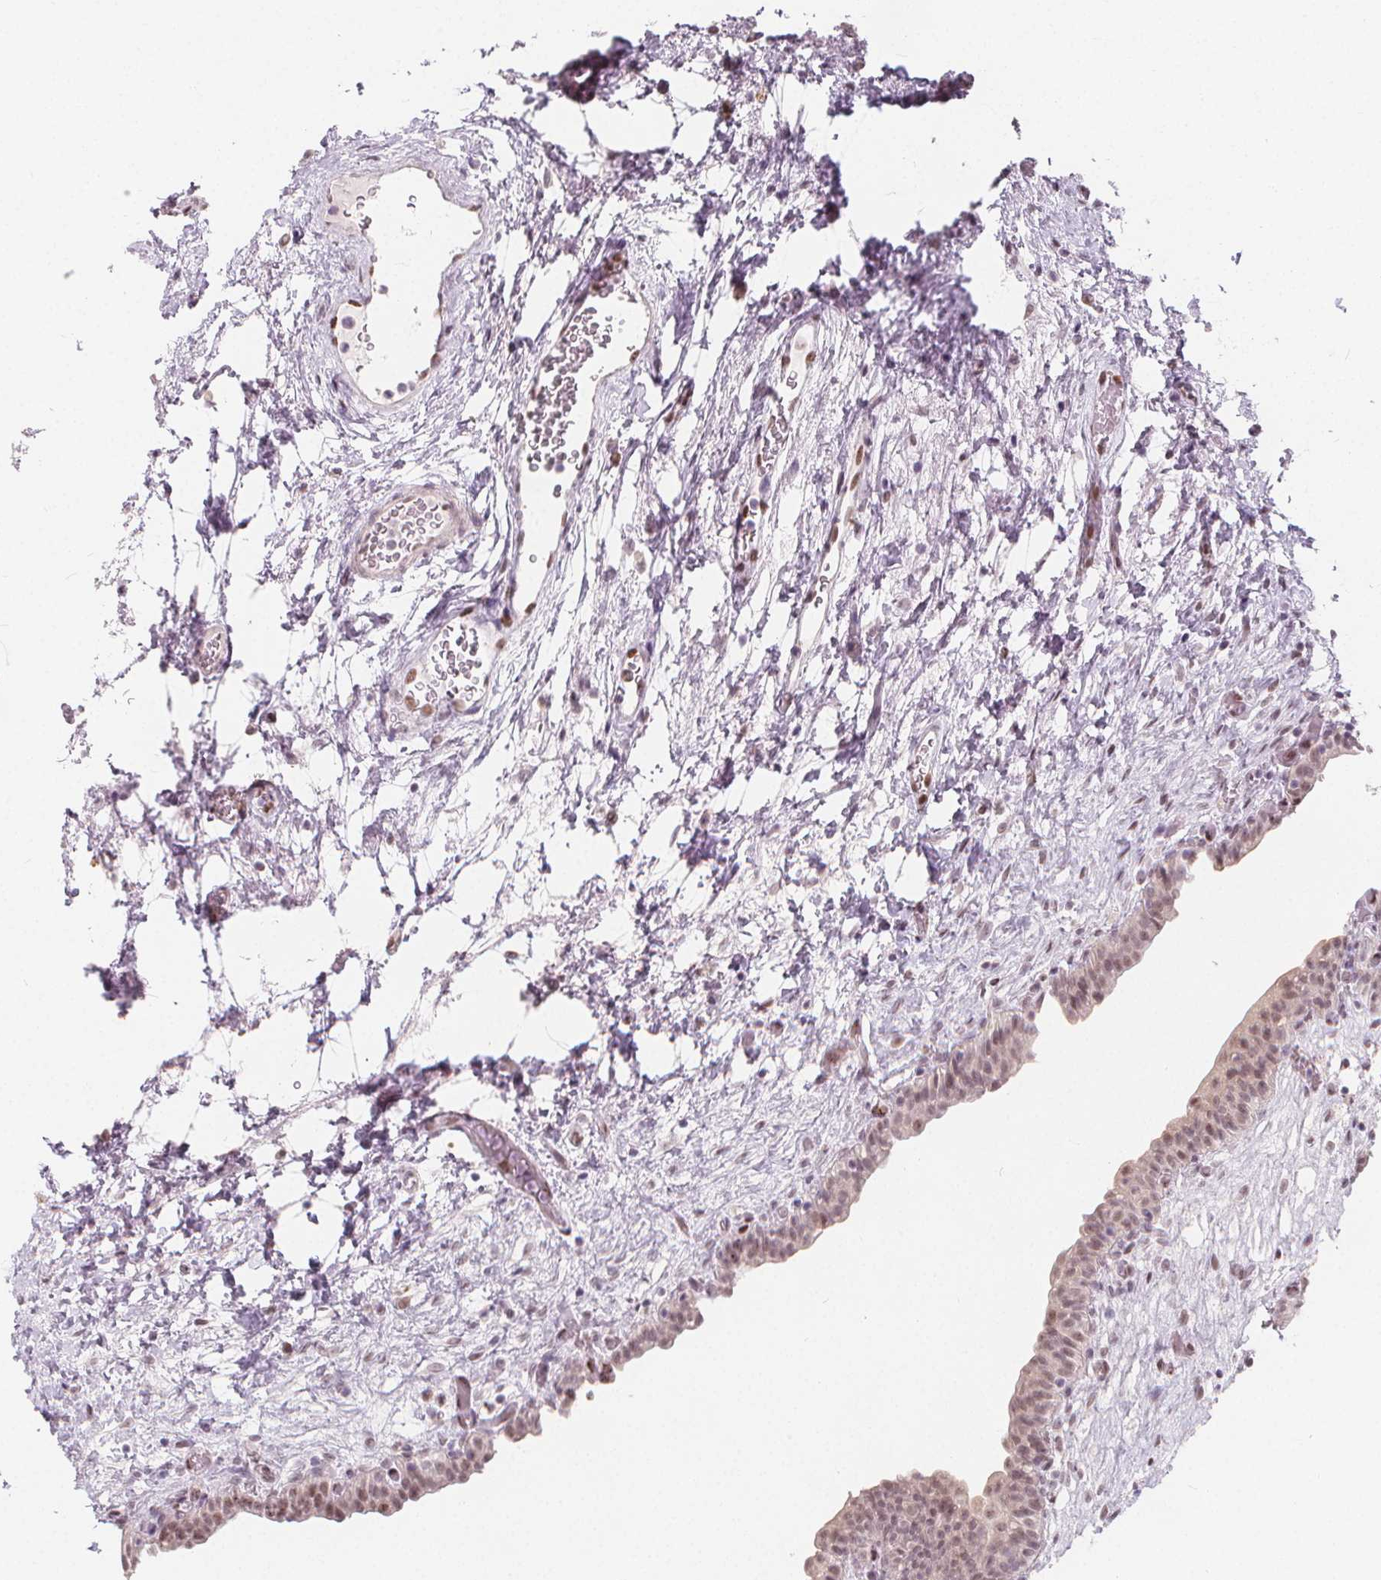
{"staining": {"intensity": "weak", "quantity": ">75%", "location": "cytoplasmic/membranous"}, "tissue": "urinary bladder", "cell_type": "Urothelial cells", "image_type": "normal", "snomed": [{"axis": "morphology", "description": "Normal tissue, NOS"}, {"axis": "topography", "description": "Urinary bladder"}], "caption": "A low amount of weak cytoplasmic/membranous positivity is seen in approximately >75% of urothelial cells in benign urinary bladder.", "gene": "DRC3", "patient": {"sex": "male", "age": 69}}